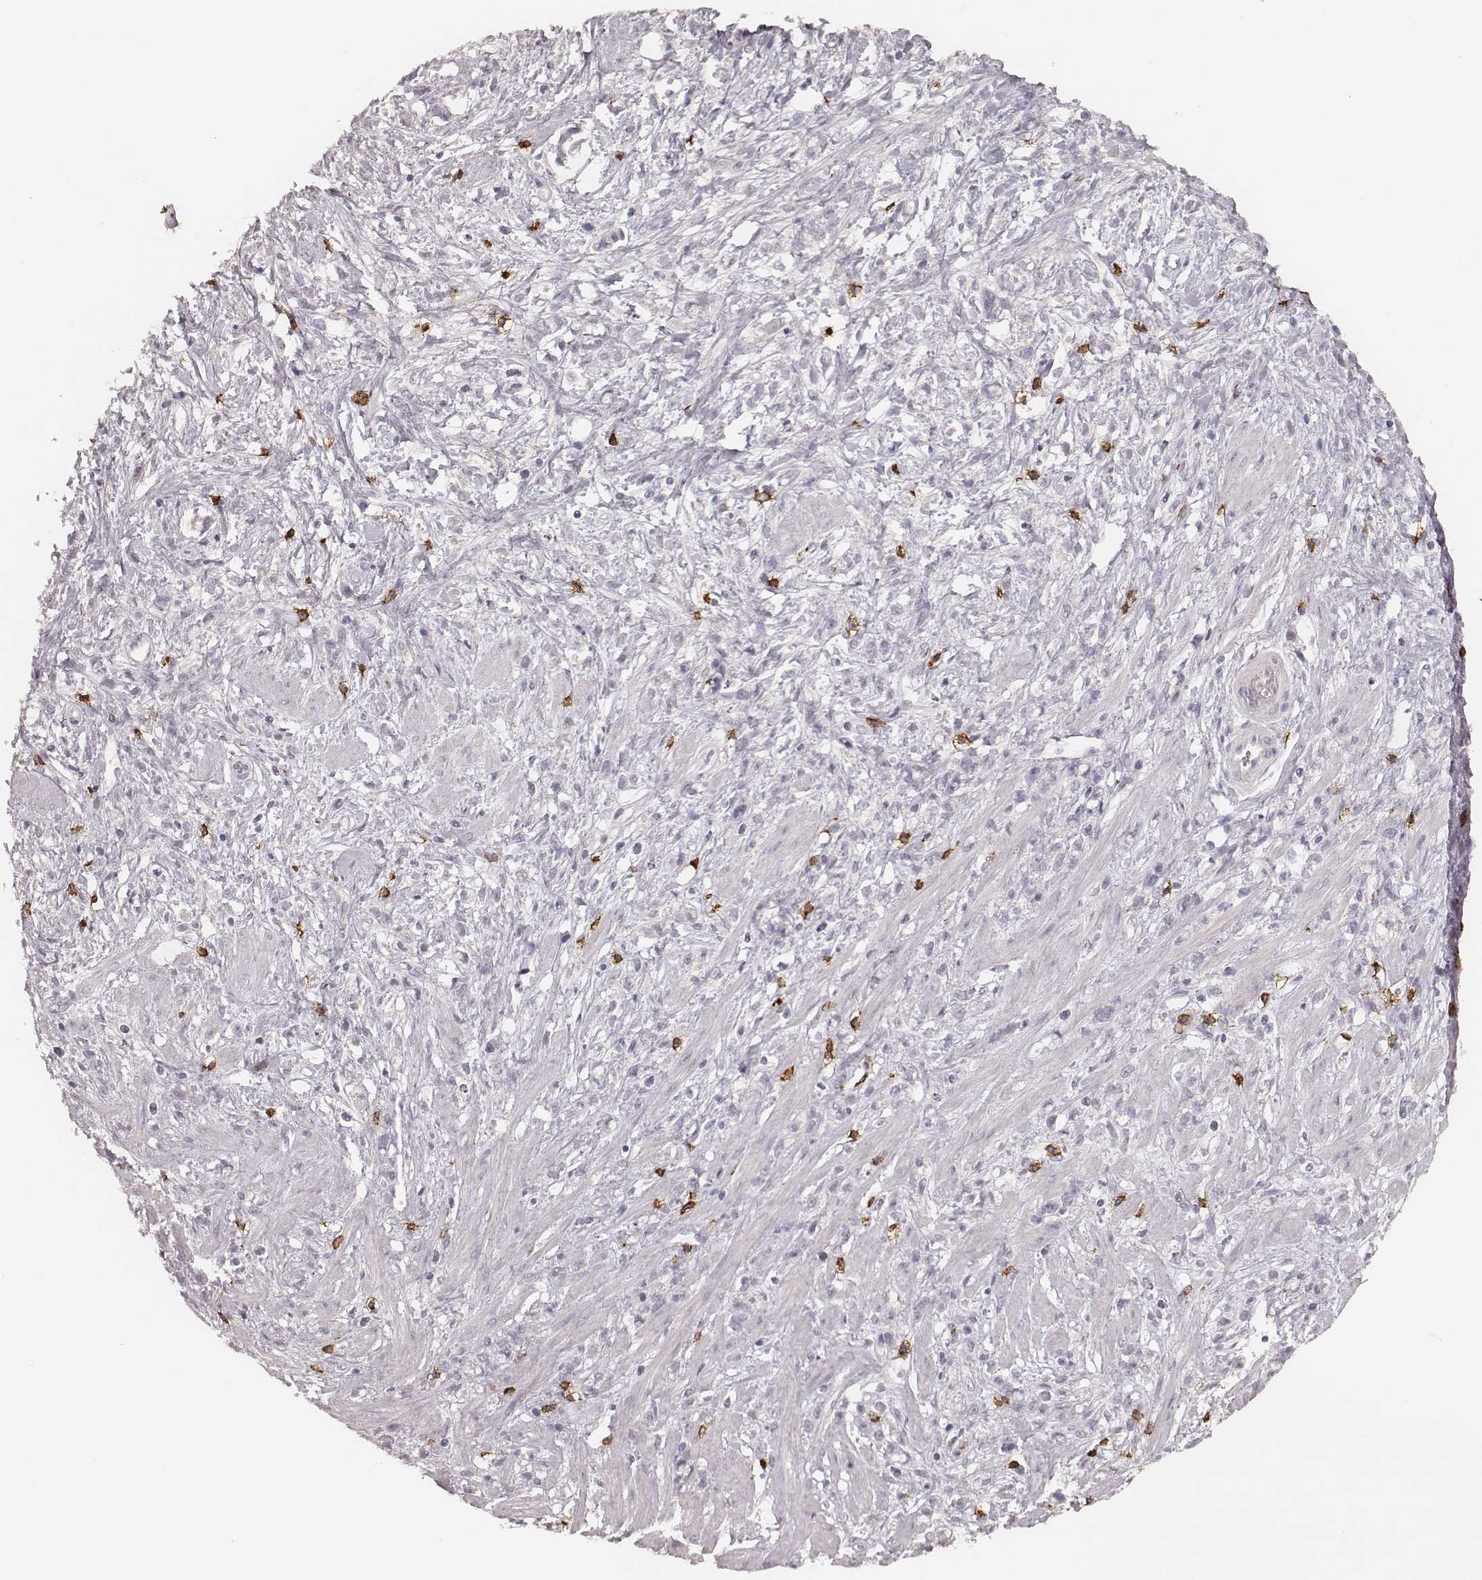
{"staining": {"intensity": "negative", "quantity": "none", "location": "none"}, "tissue": "stomach cancer", "cell_type": "Tumor cells", "image_type": "cancer", "snomed": [{"axis": "morphology", "description": "Adenocarcinoma, NOS"}, {"axis": "topography", "description": "Stomach"}], "caption": "The image demonstrates no staining of tumor cells in stomach adenocarcinoma. The staining was performed using DAB to visualize the protein expression in brown, while the nuclei were stained in blue with hematoxylin (Magnification: 20x).", "gene": "CD8A", "patient": {"sex": "female", "age": 60}}